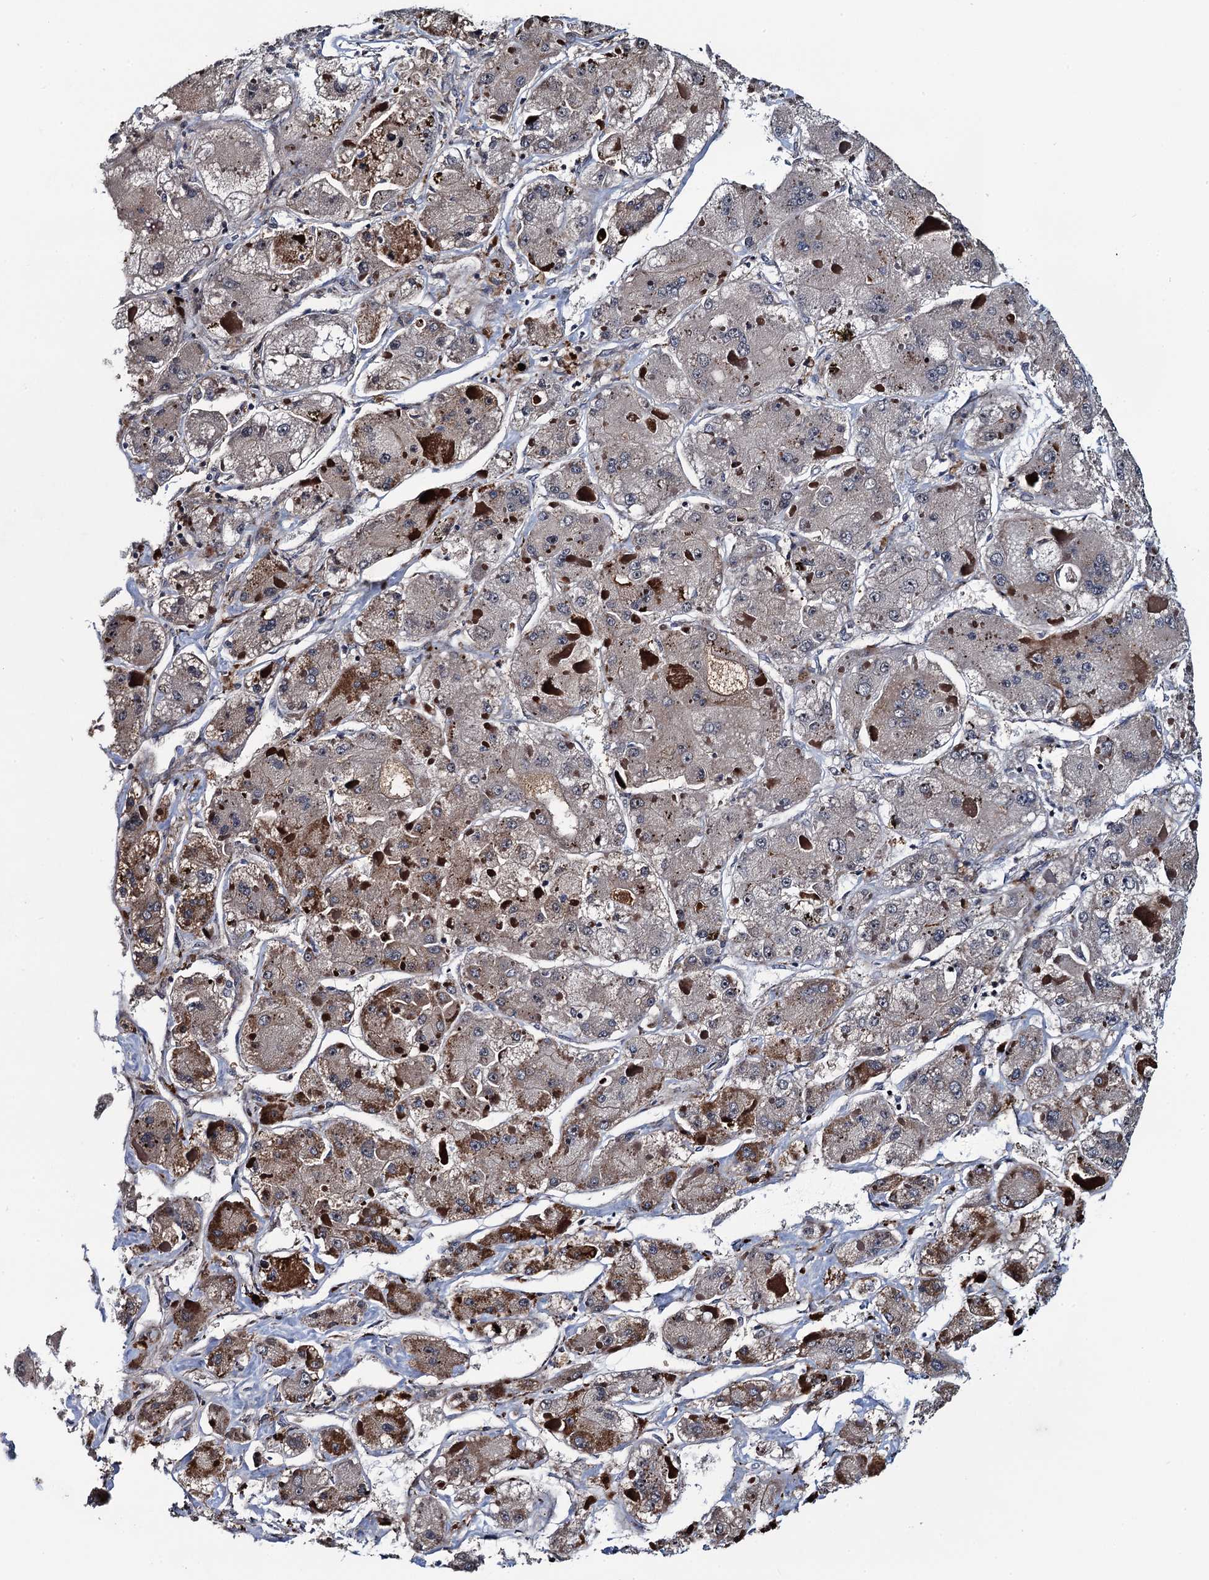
{"staining": {"intensity": "moderate", "quantity": "<25%", "location": "cytoplasmic/membranous"}, "tissue": "liver cancer", "cell_type": "Tumor cells", "image_type": "cancer", "snomed": [{"axis": "morphology", "description": "Carcinoma, Hepatocellular, NOS"}, {"axis": "topography", "description": "Liver"}], "caption": "Immunohistochemistry image of human liver cancer stained for a protein (brown), which demonstrates low levels of moderate cytoplasmic/membranous expression in about <25% of tumor cells.", "gene": "CCDC102A", "patient": {"sex": "female", "age": 73}}